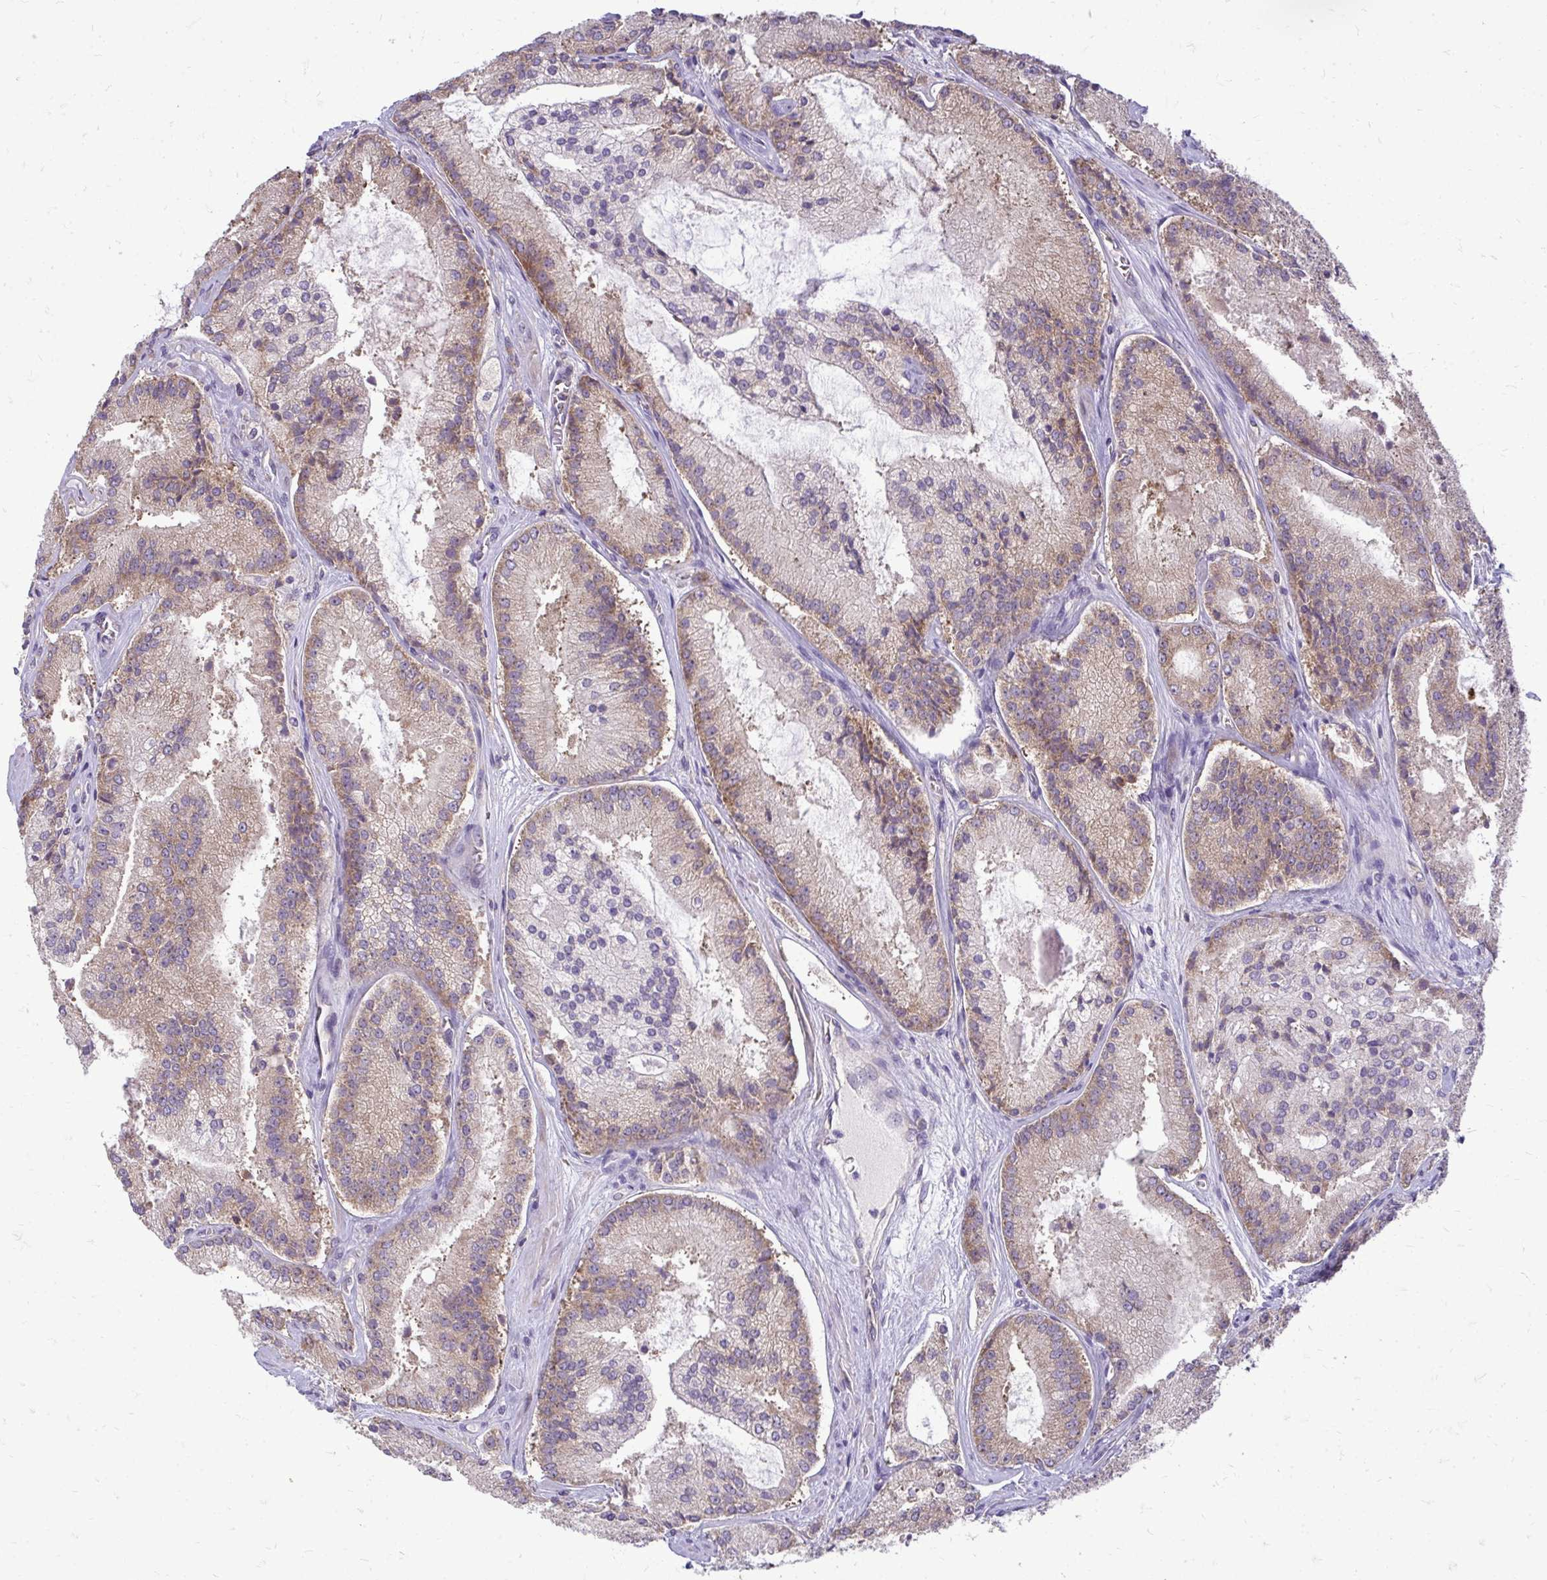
{"staining": {"intensity": "moderate", "quantity": "25%-75%", "location": "cytoplasmic/membranous"}, "tissue": "prostate cancer", "cell_type": "Tumor cells", "image_type": "cancer", "snomed": [{"axis": "morphology", "description": "Adenocarcinoma, High grade"}, {"axis": "topography", "description": "Prostate"}], "caption": "Immunohistochemistry (IHC) of human adenocarcinoma (high-grade) (prostate) shows medium levels of moderate cytoplasmic/membranous positivity in about 25%-75% of tumor cells.", "gene": "RPLP2", "patient": {"sex": "male", "age": 73}}